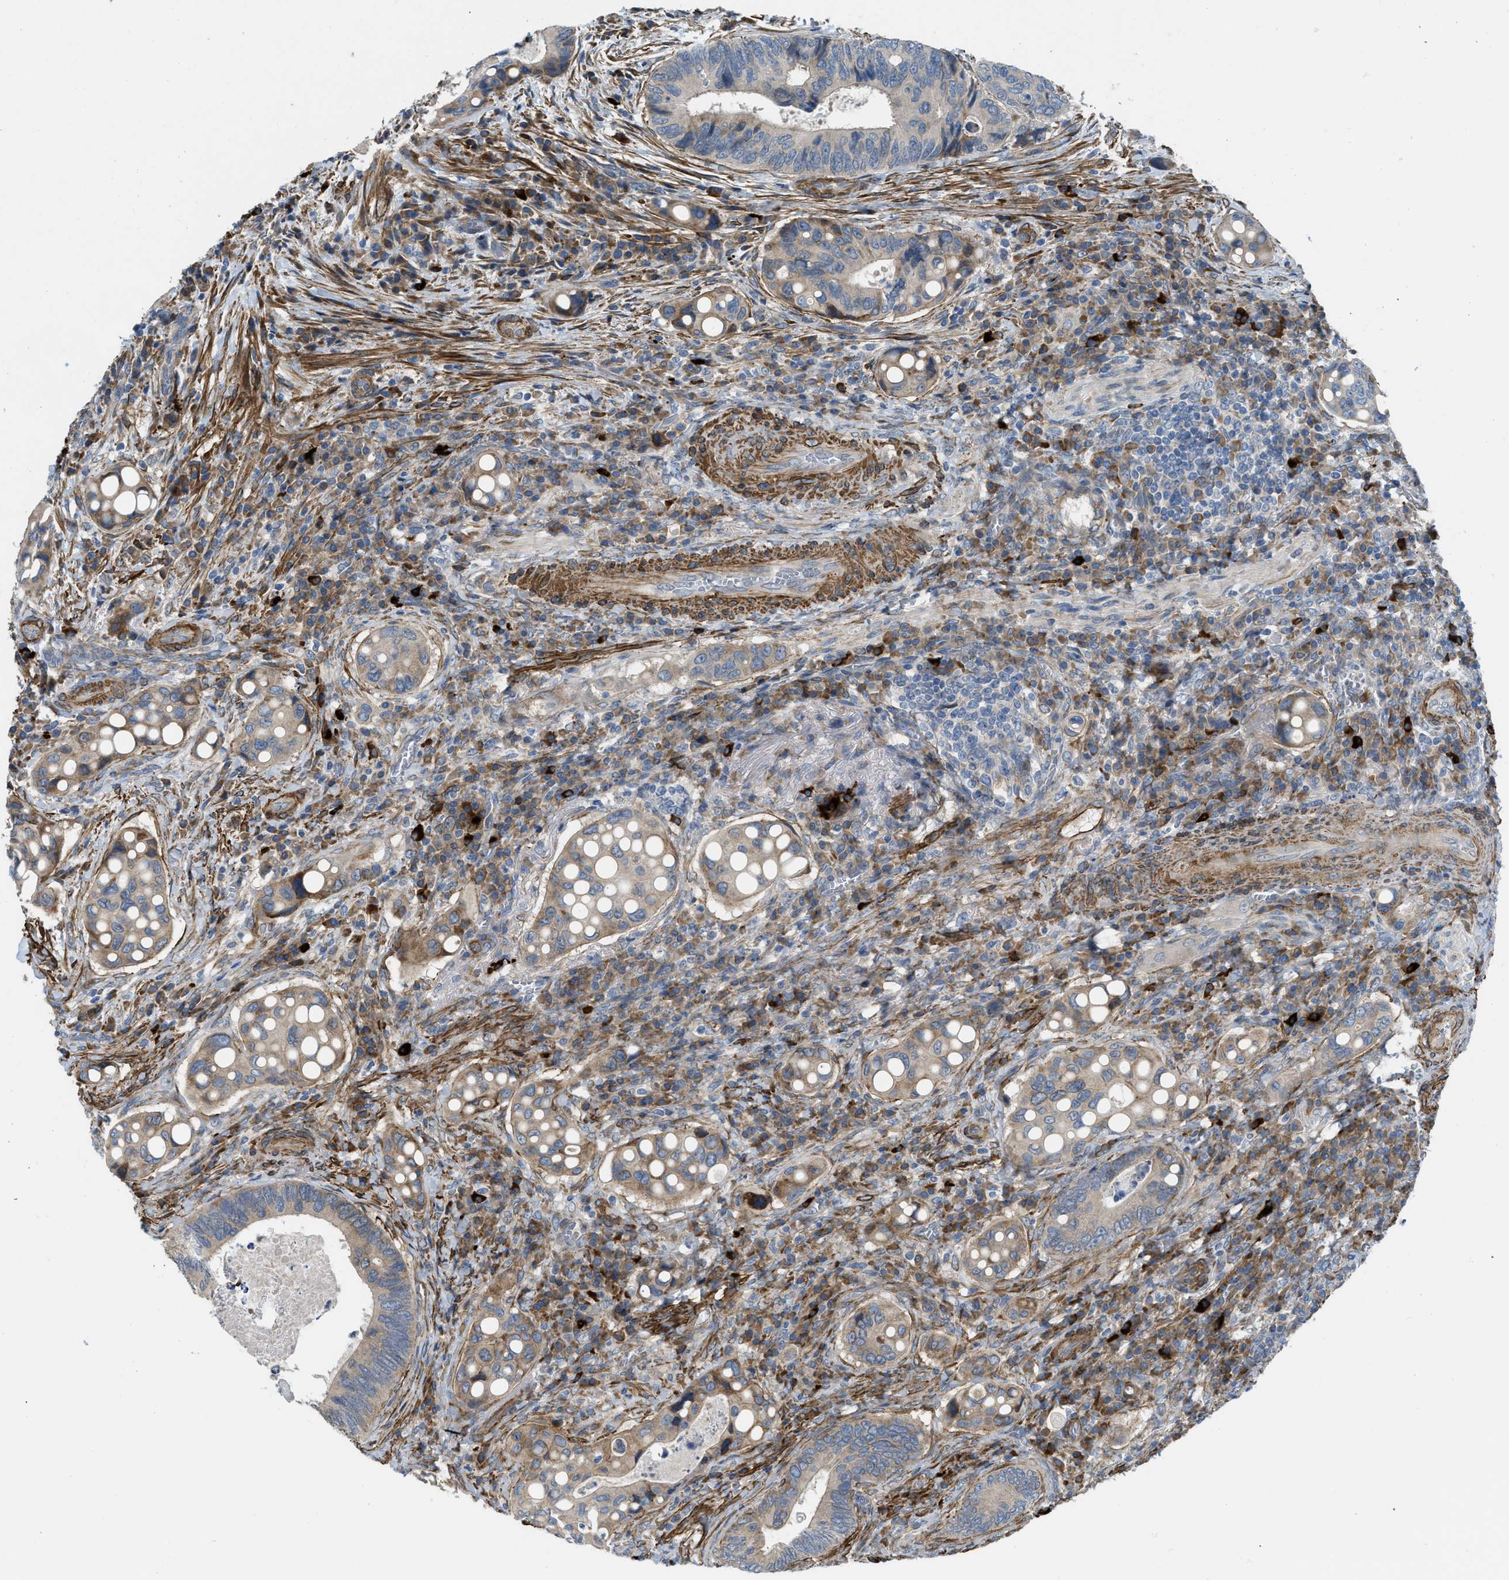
{"staining": {"intensity": "moderate", "quantity": "25%-75%", "location": "cytoplasmic/membranous"}, "tissue": "colorectal cancer", "cell_type": "Tumor cells", "image_type": "cancer", "snomed": [{"axis": "morphology", "description": "Inflammation, NOS"}, {"axis": "morphology", "description": "Adenocarcinoma, NOS"}, {"axis": "topography", "description": "Colon"}], "caption": "Immunohistochemistry (IHC) staining of colorectal cancer, which shows medium levels of moderate cytoplasmic/membranous expression in about 25%-75% of tumor cells indicating moderate cytoplasmic/membranous protein expression. The staining was performed using DAB (3,3'-diaminobenzidine) (brown) for protein detection and nuclei were counterstained in hematoxylin (blue).", "gene": "BMPR1A", "patient": {"sex": "male", "age": 72}}